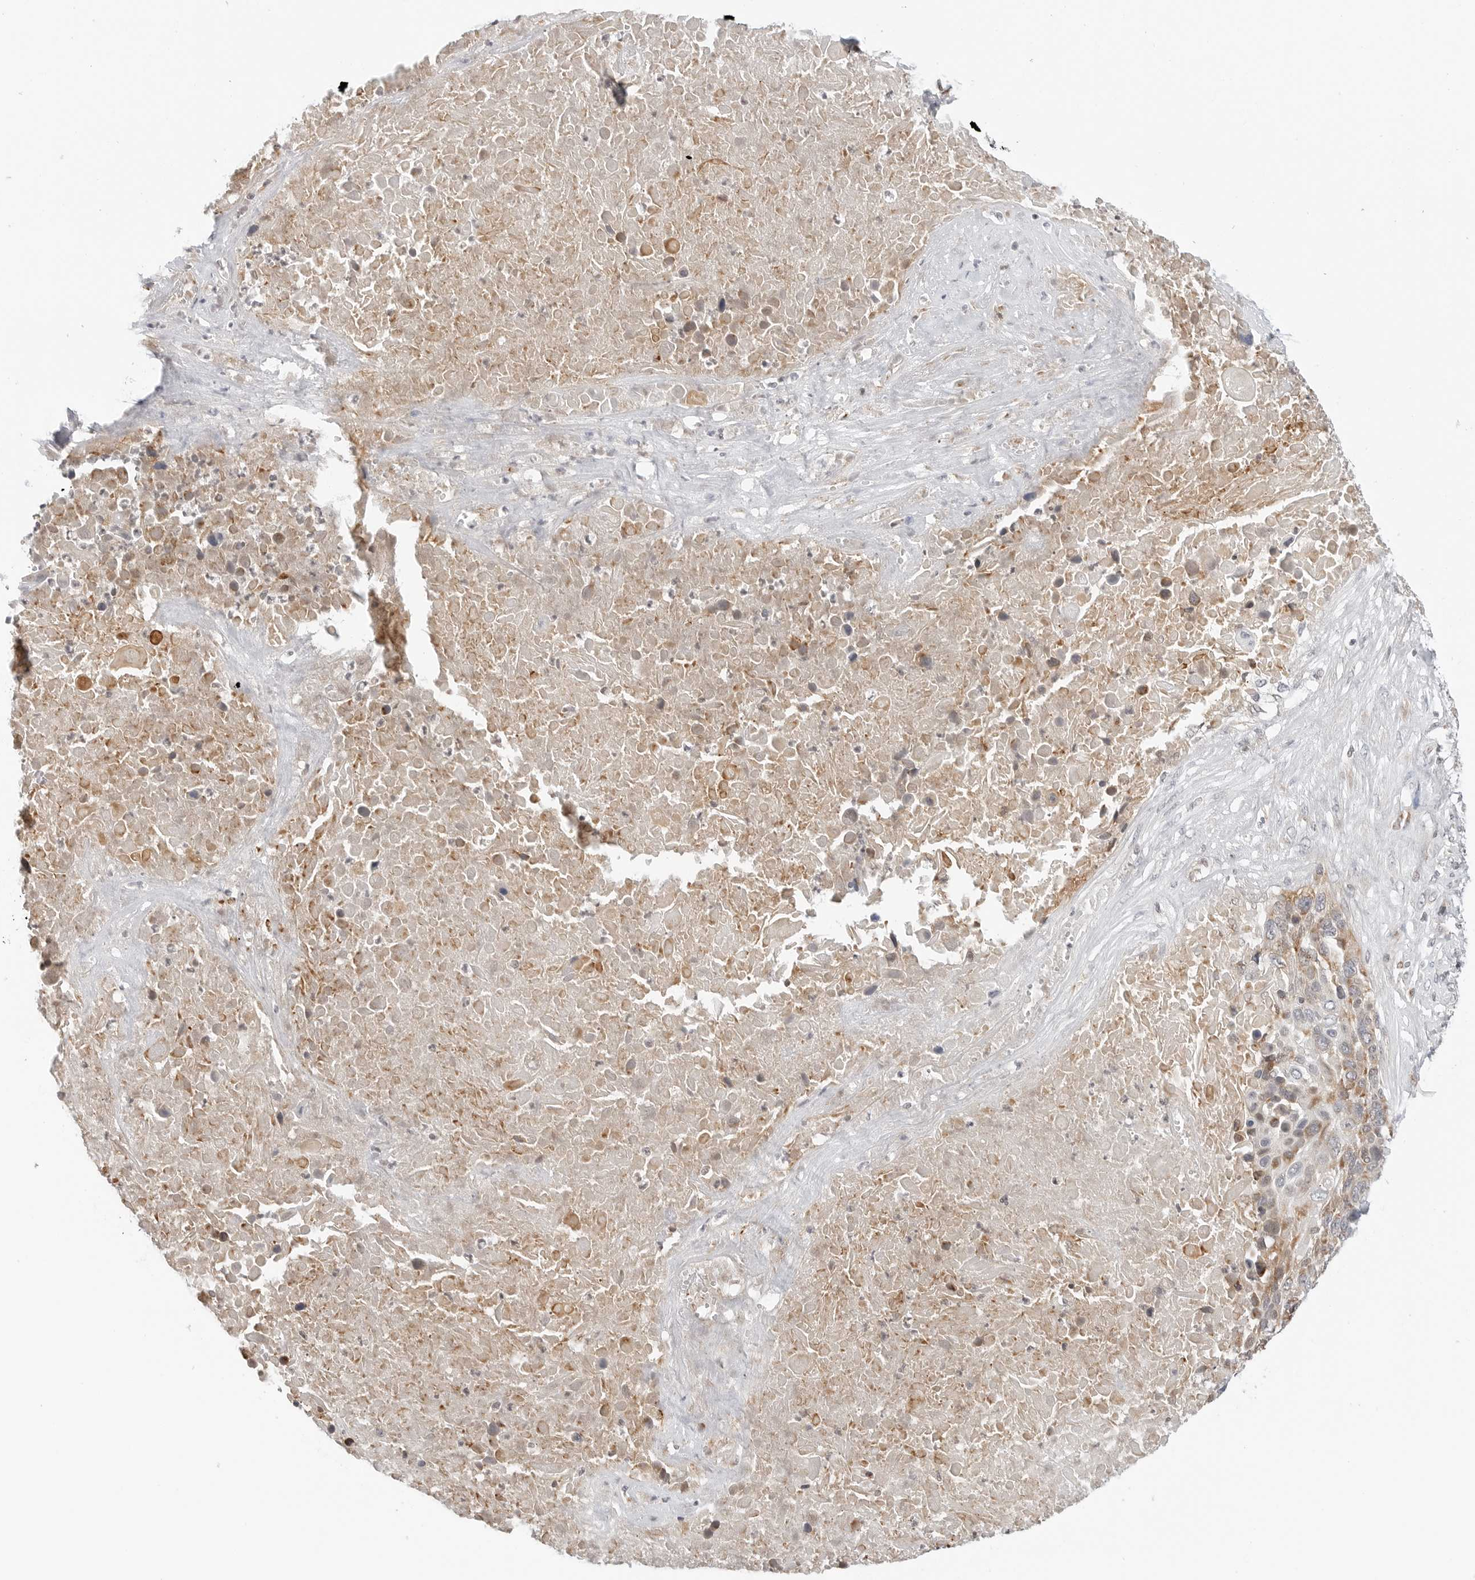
{"staining": {"intensity": "moderate", "quantity": ">75%", "location": "cytoplasmic/membranous"}, "tissue": "lung cancer", "cell_type": "Tumor cells", "image_type": "cancer", "snomed": [{"axis": "morphology", "description": "Squamous cell carcinoma, NOS"}, {"axis": "topography", "description": "Lung"}], "caption": "IHC staining of lung cancer, which reveals medium levels of moderate cytoplasmic/membranous expression in approximately >75% of tumor cells indicating moderate cytoplasmic/membranous protein staining. The staining was performed using DAB (3,3'-diaminobenzidine) (brown) for protein detection and nuclei were counterstained in hematoxylin (blue).", "gene": "DYRK4", "patient": {"sex": "male", "age": 66}}